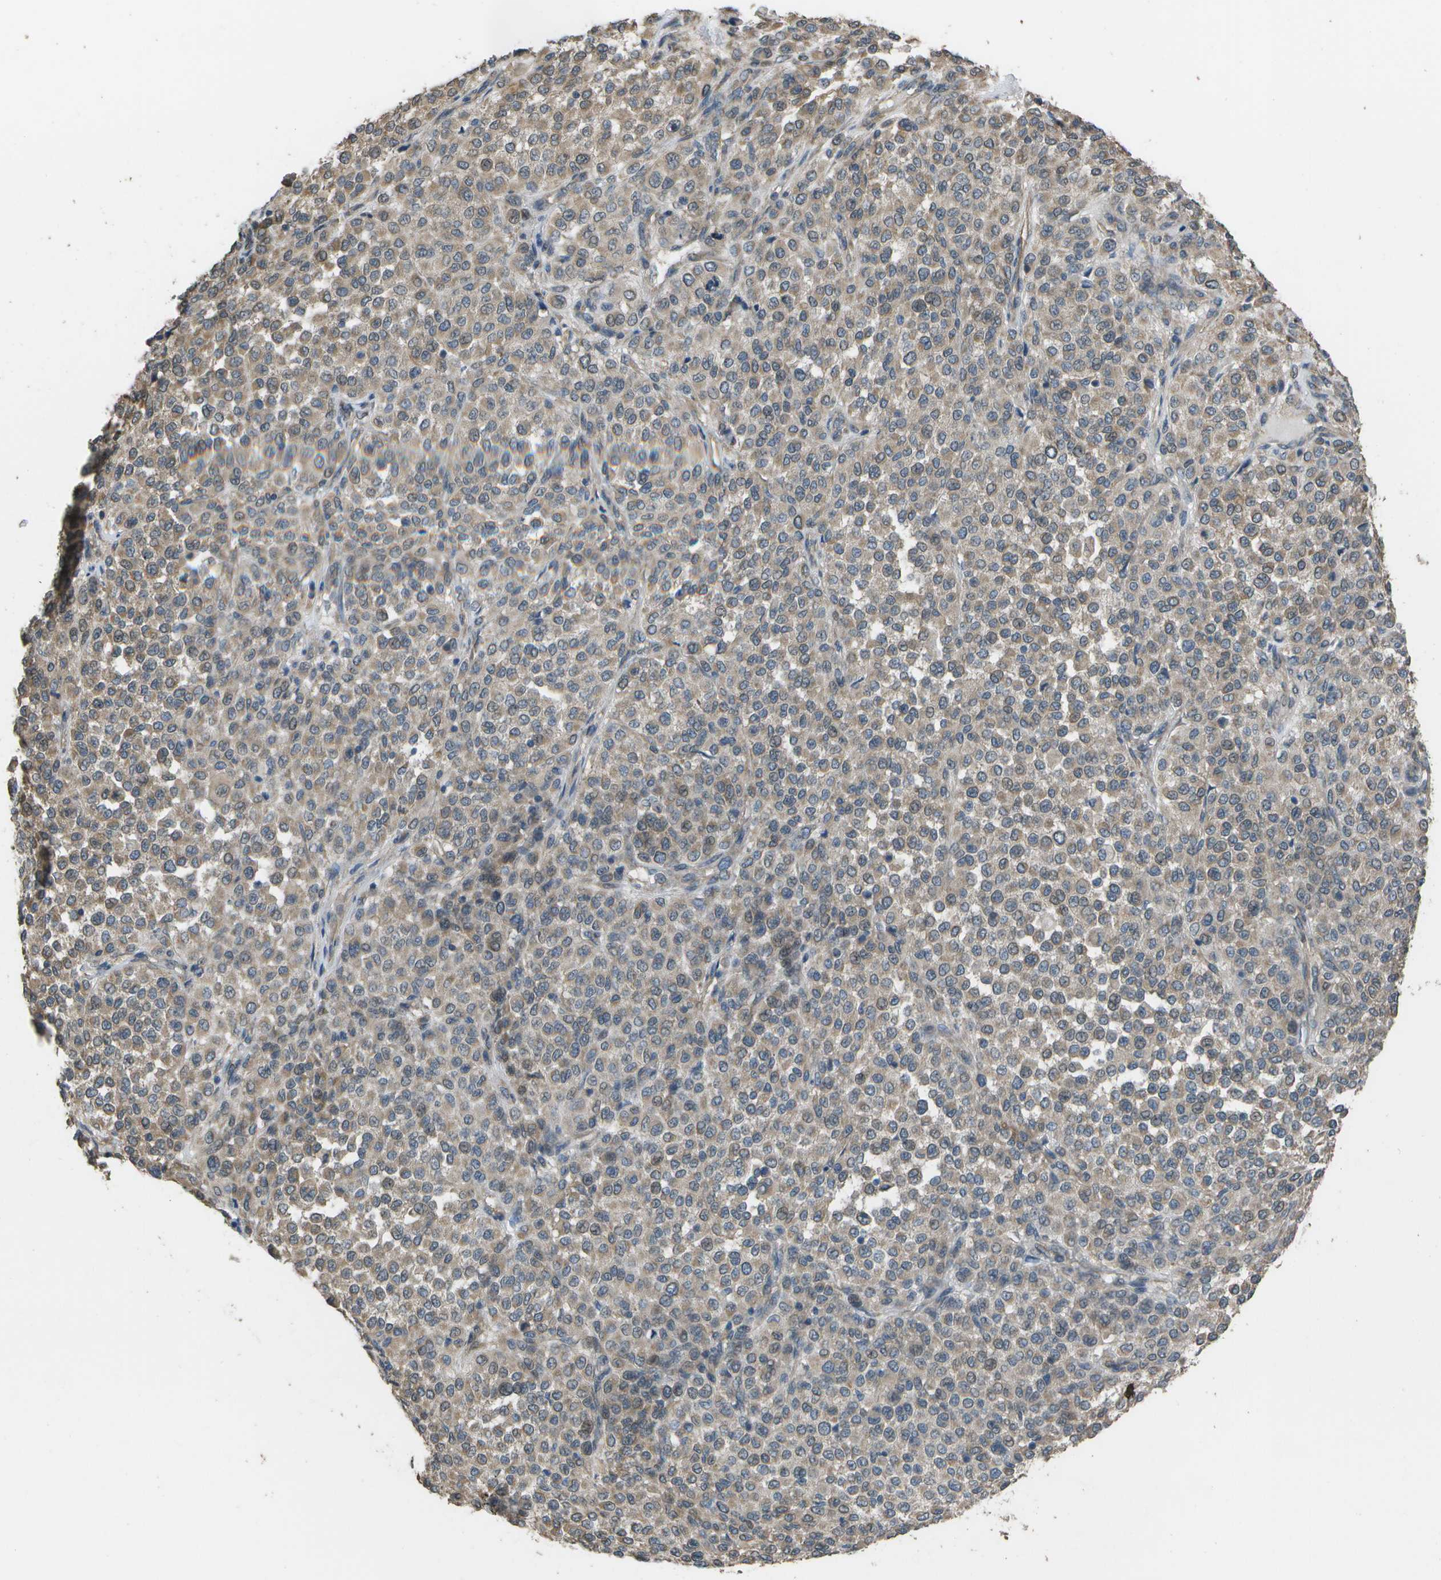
{"staining": {"intensity": "weak", "quantity": ">75%", "location": "cytoplasmic/membranous"}, "tissue": "melanoma", "cell_type": "Tumor cells", "image_type": "cancer", "snomed": [{"axis": "morphology", "description": "Malignant melanoma, Metastatic site"}, {"axis": "topography", "description": "Pancreas"}], "caption": "Immunohistochemistry photomicrograph of neoplastic tissue: malignant melanoma (metastatic site) stained using immunohistochemistry (IHC) shows low levels of weak protein expression localized specifically in the cytoplasmic/membranous of tumor cells, appearing as a cytoplasmic/membranous brown color.", "gene": "CLNS1A", "patient": {"sex": "female", "age": 30}}